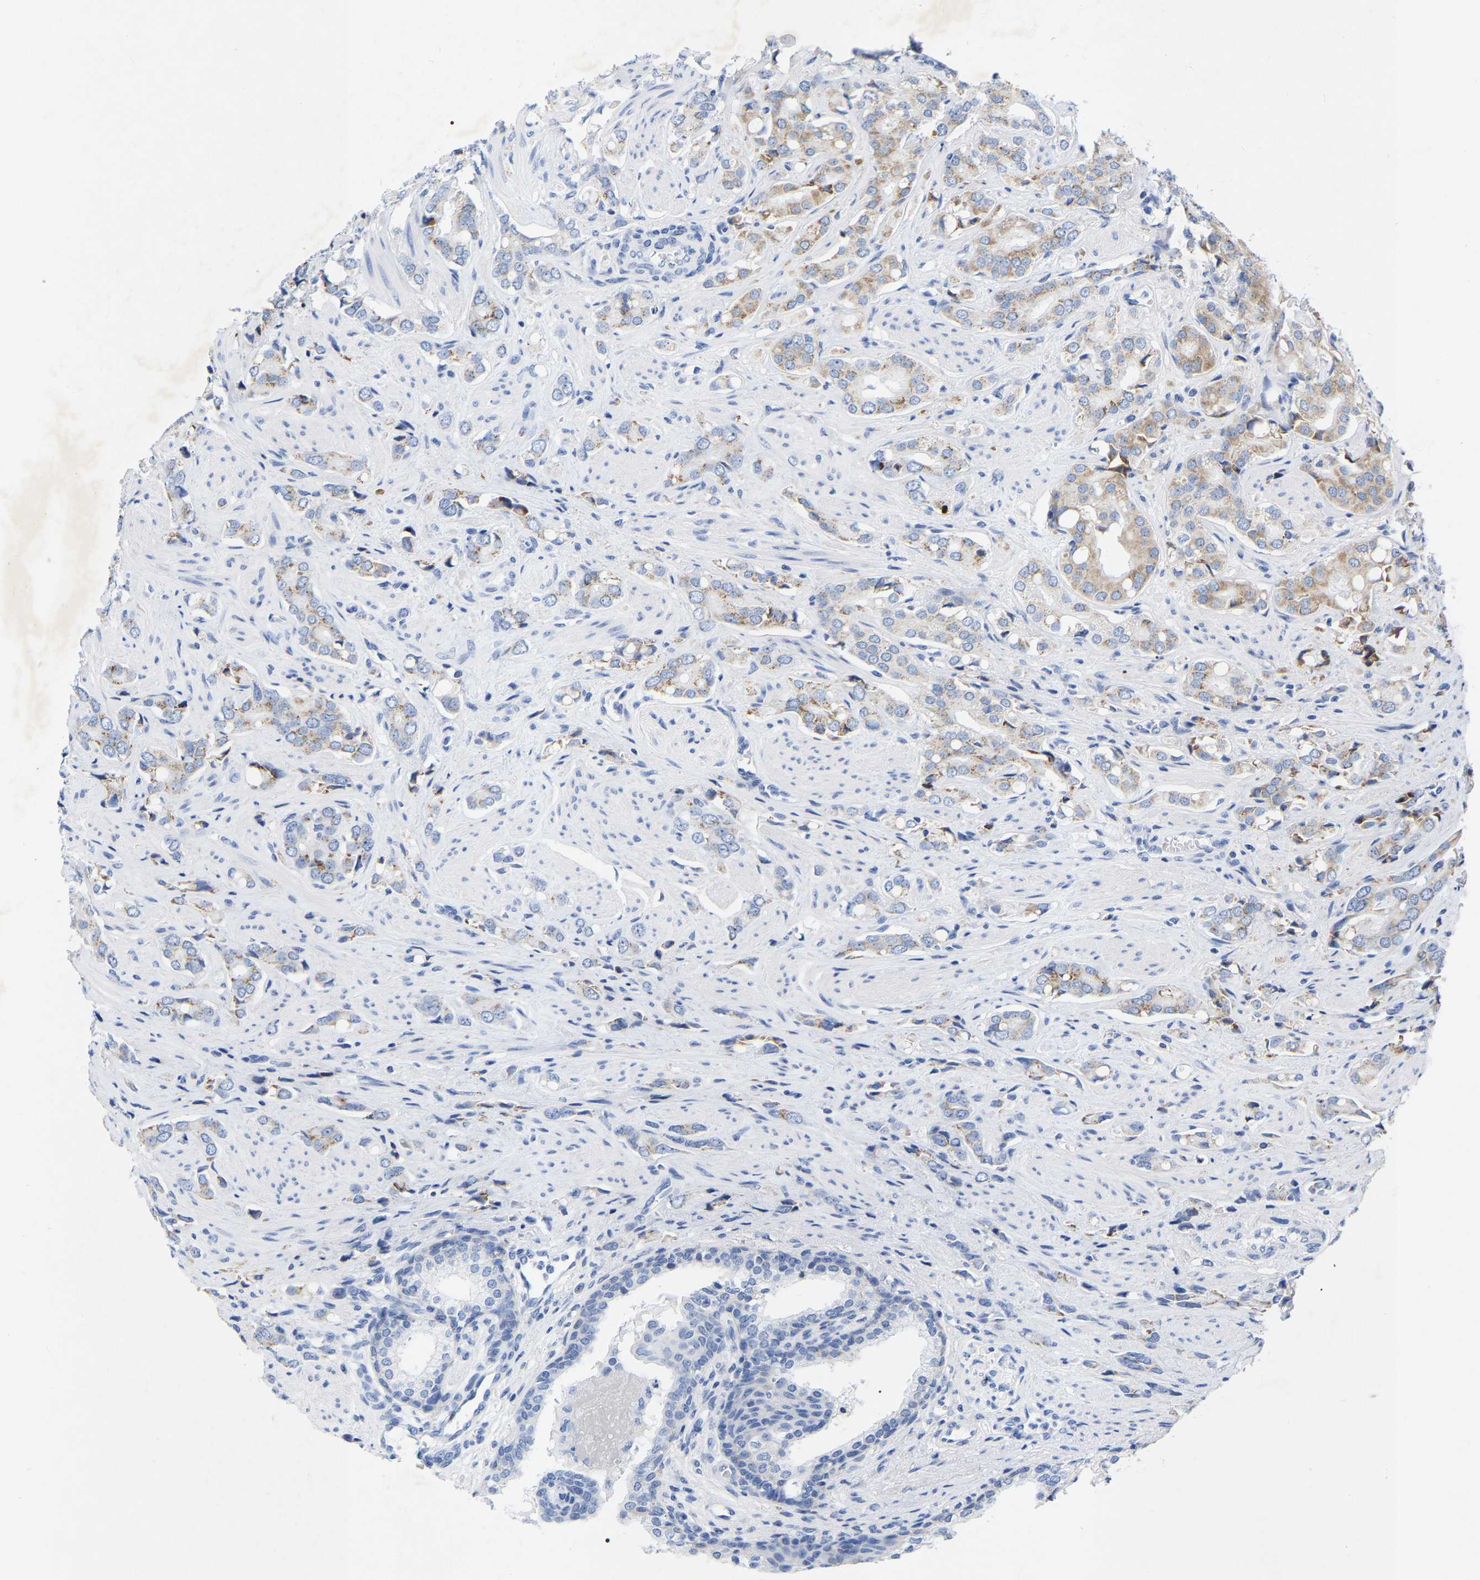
{"staining": {"intensity": "moderate", "quantity": "<25%", "location": "cytoplasmic/membranous"}, "tissue": "prostate cancer", "cell_type": "Tumor cells", "image_type": "cancer", "snomed": [{"axis": "morphology", "description": "Adenocarcinoma, High grade"}, {"axis": "topography", "description": "Prostate"}], "caption": "Immunohistochemical staining of human prostate cancer (adenocarcinoma (high-grade)) shows low levels of moderate cytoplasmic/membranous protein positivity in about <25% of tumor cells.", "gene": "ZNF629", "patient": {"sex": "male", "age": 52}}